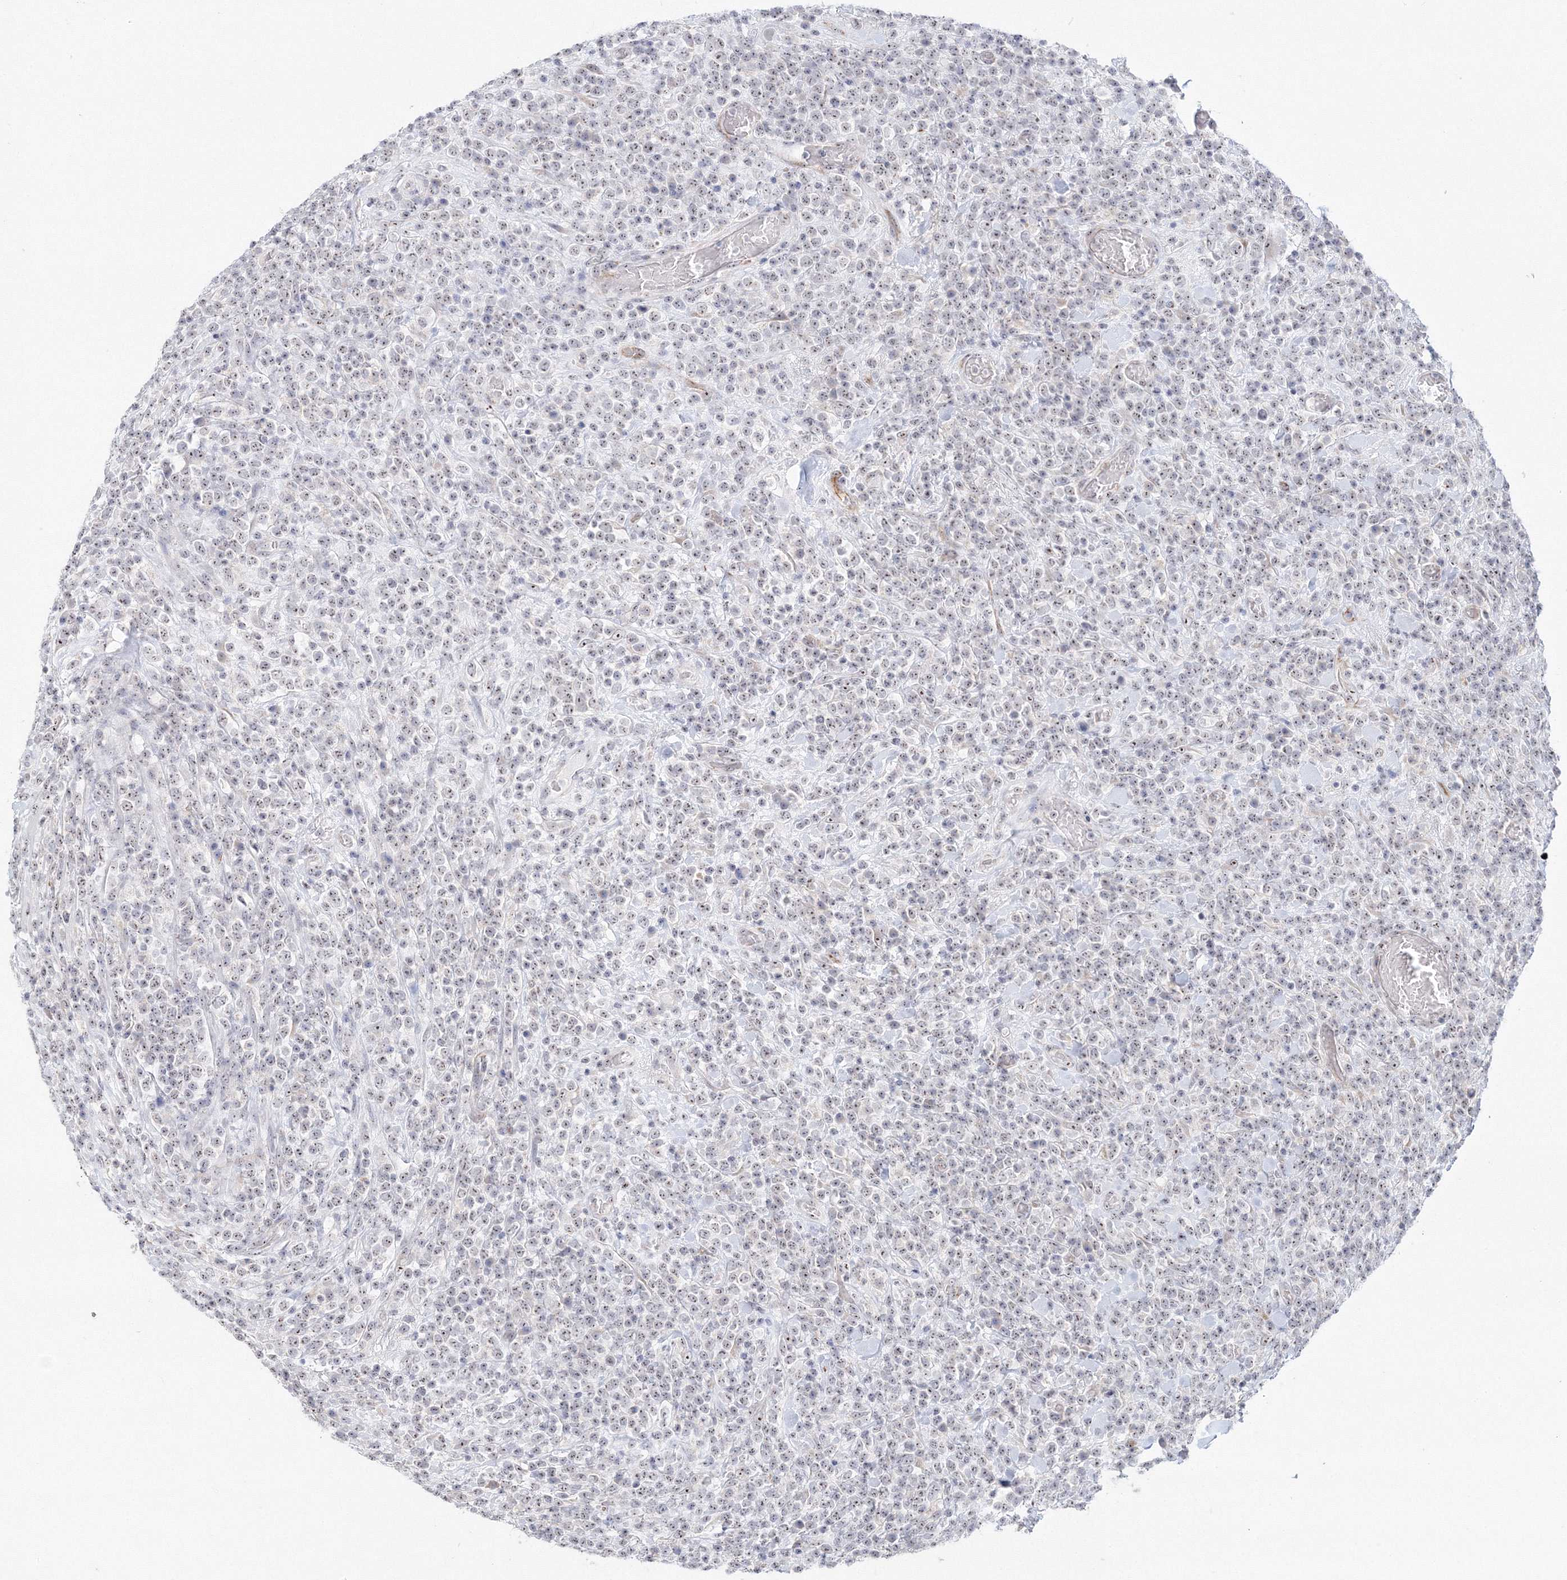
{"staining": {"intensity": "weak", "quantity": ">75%", "location": "nuclear"}, "tissue": "lymphoma", "cell_type": "Tumor cells", "image_type": "cancer", "snomed": [{"axis": "morphology", "description": "Malignant lymphoma, non-Hodgkin's type, High grade"}, {"axis": "topography", "description": "Colon"}], "caption": "Lymphoma was stained to show a protein in brown. There is low levels of weak nuclear positivity in approximately >75% of tumor cells.", "gene": "SIRT7", "patient": {"sex": "female", "age": 53}}